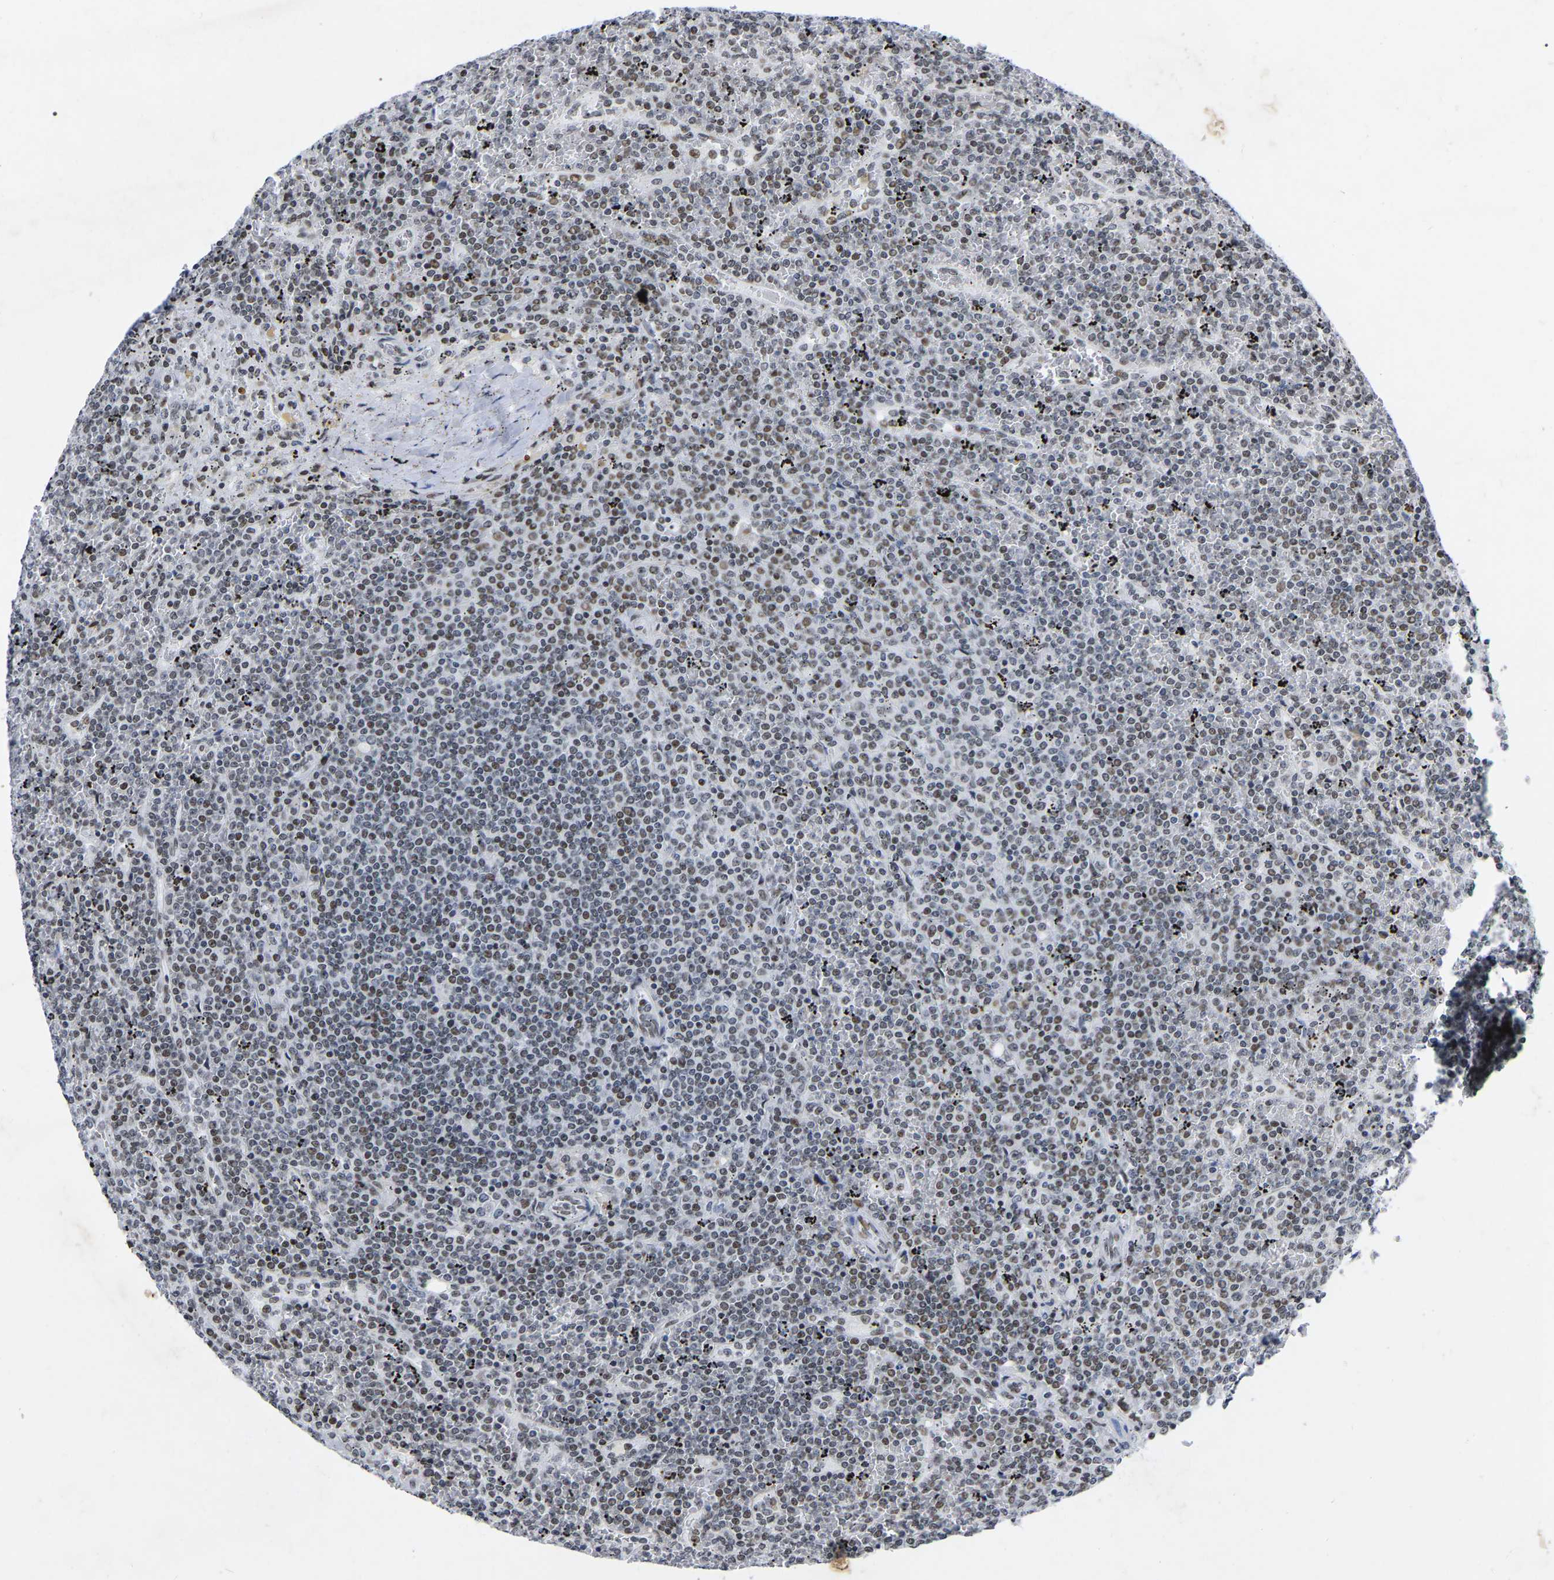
{"staining": {"intensity": "weak", "quantity": "25%-75%", "location": "nuclear"}, "tissue": "lymphoma", "cell_type": "Tumor cells", "image_type": "cancer", "snomed": [{"axis": "morphology", "description": "Malignant lymphoma, non-Hodgkin's type, Low grade"}, {"axis": "topography", "description": "Spleen"}], "caption": "Immunohistochemical staining of human malignant lymphoma, non-Hodgkin's type (low-grade) displays weak nuclear protein staining in about 25%-75% of tumor cells.", "gene": "PRCC", "patient": {"sex": "female", "age": 19}}